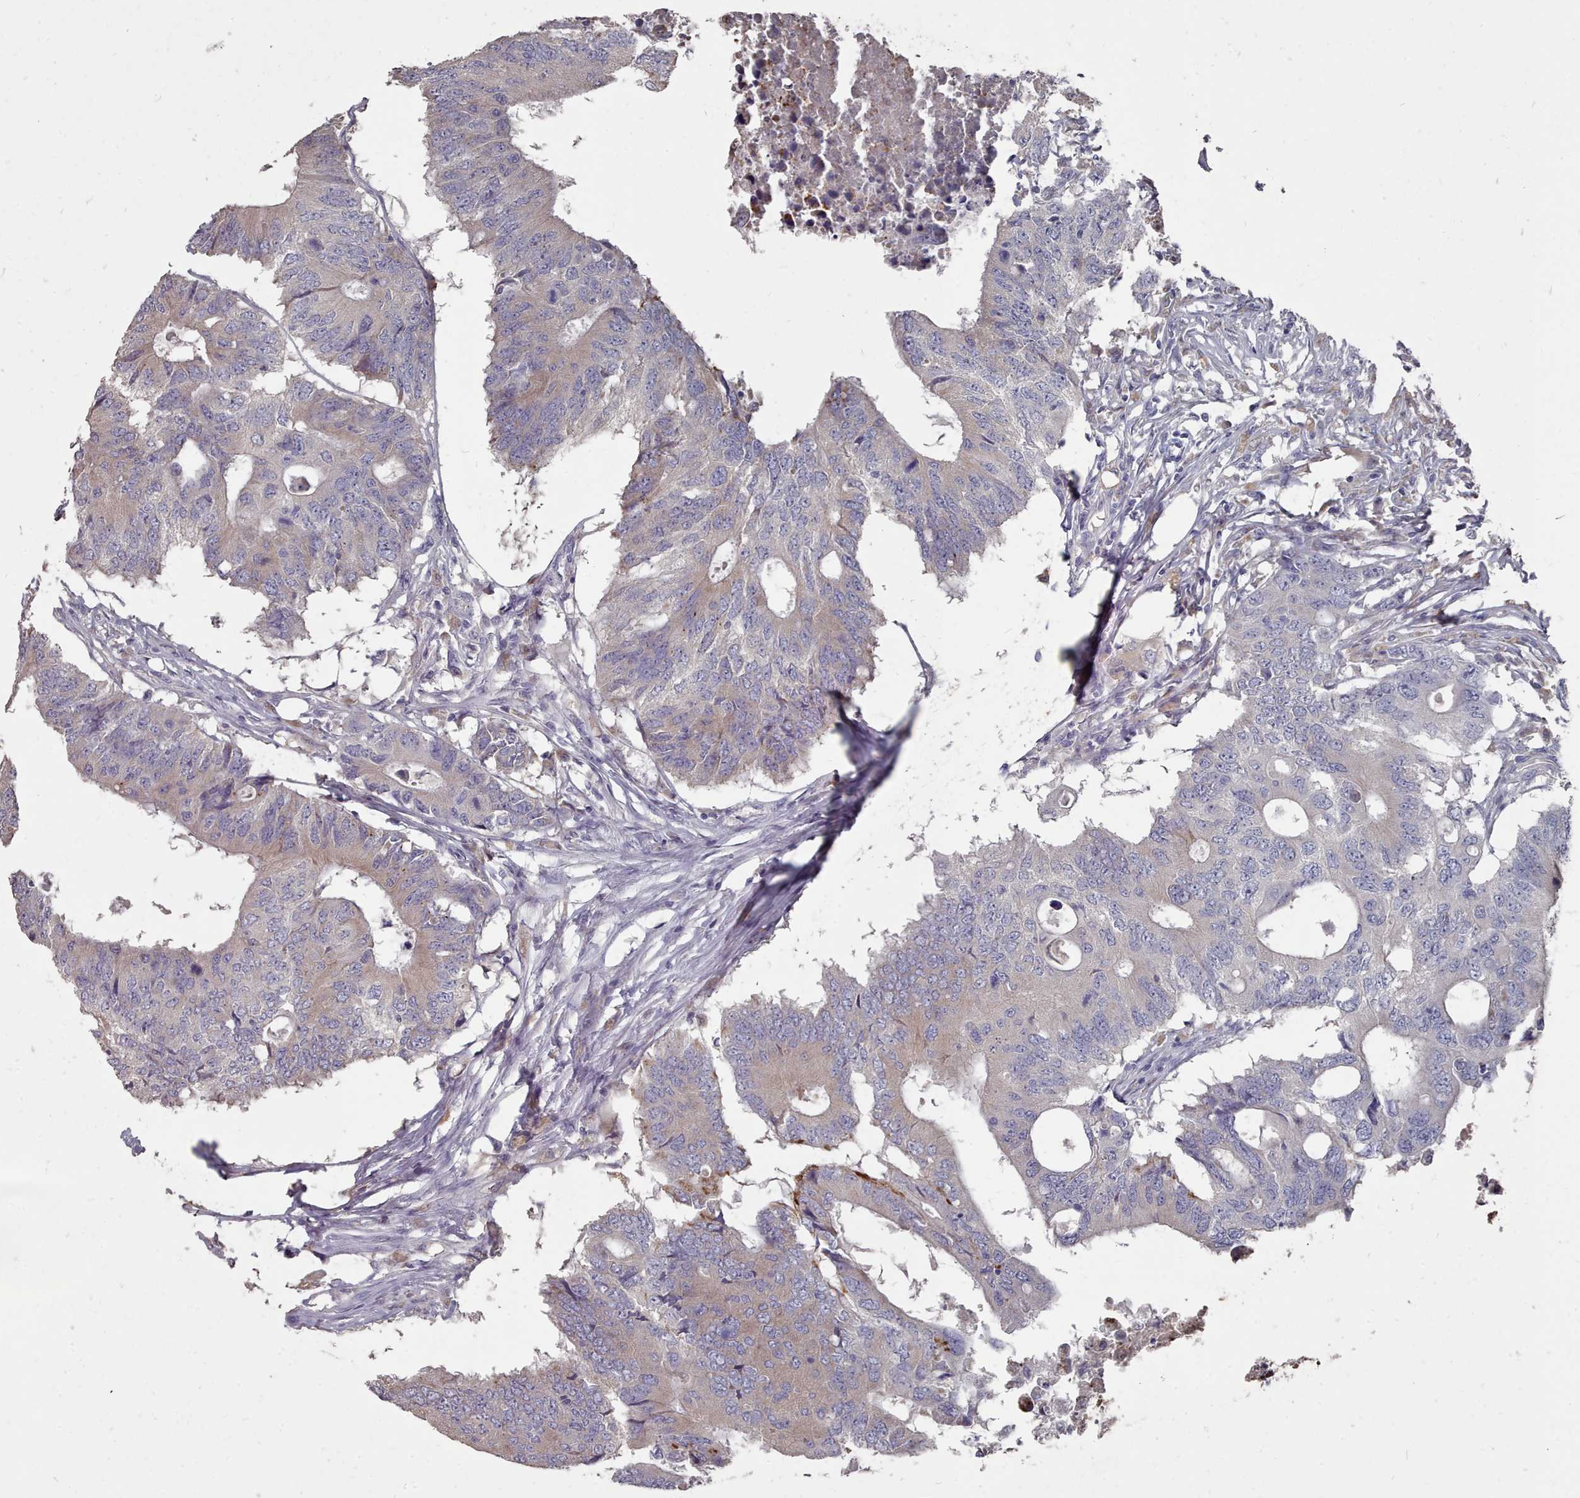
{"staining": {"intensity": "weak", "quantity": "<25%", "location": "cytoplasmic/membranous"}, "tissue": "colorectal cancer", "cell_type": "Tumor cells", "image_type": "cancer", "snomed": [{"axis": "morphology", "description": "Adenocarcinoma, NOS"}, {"axis": "topography", "description": "Colon"}], "caption": "Adenocarcinoma (colorectal) stained for a protein using immunohistochemistry shows no staining tumor cells.", "gene": "OTULINL", "patient": {"sex": "male", "age": 71}}